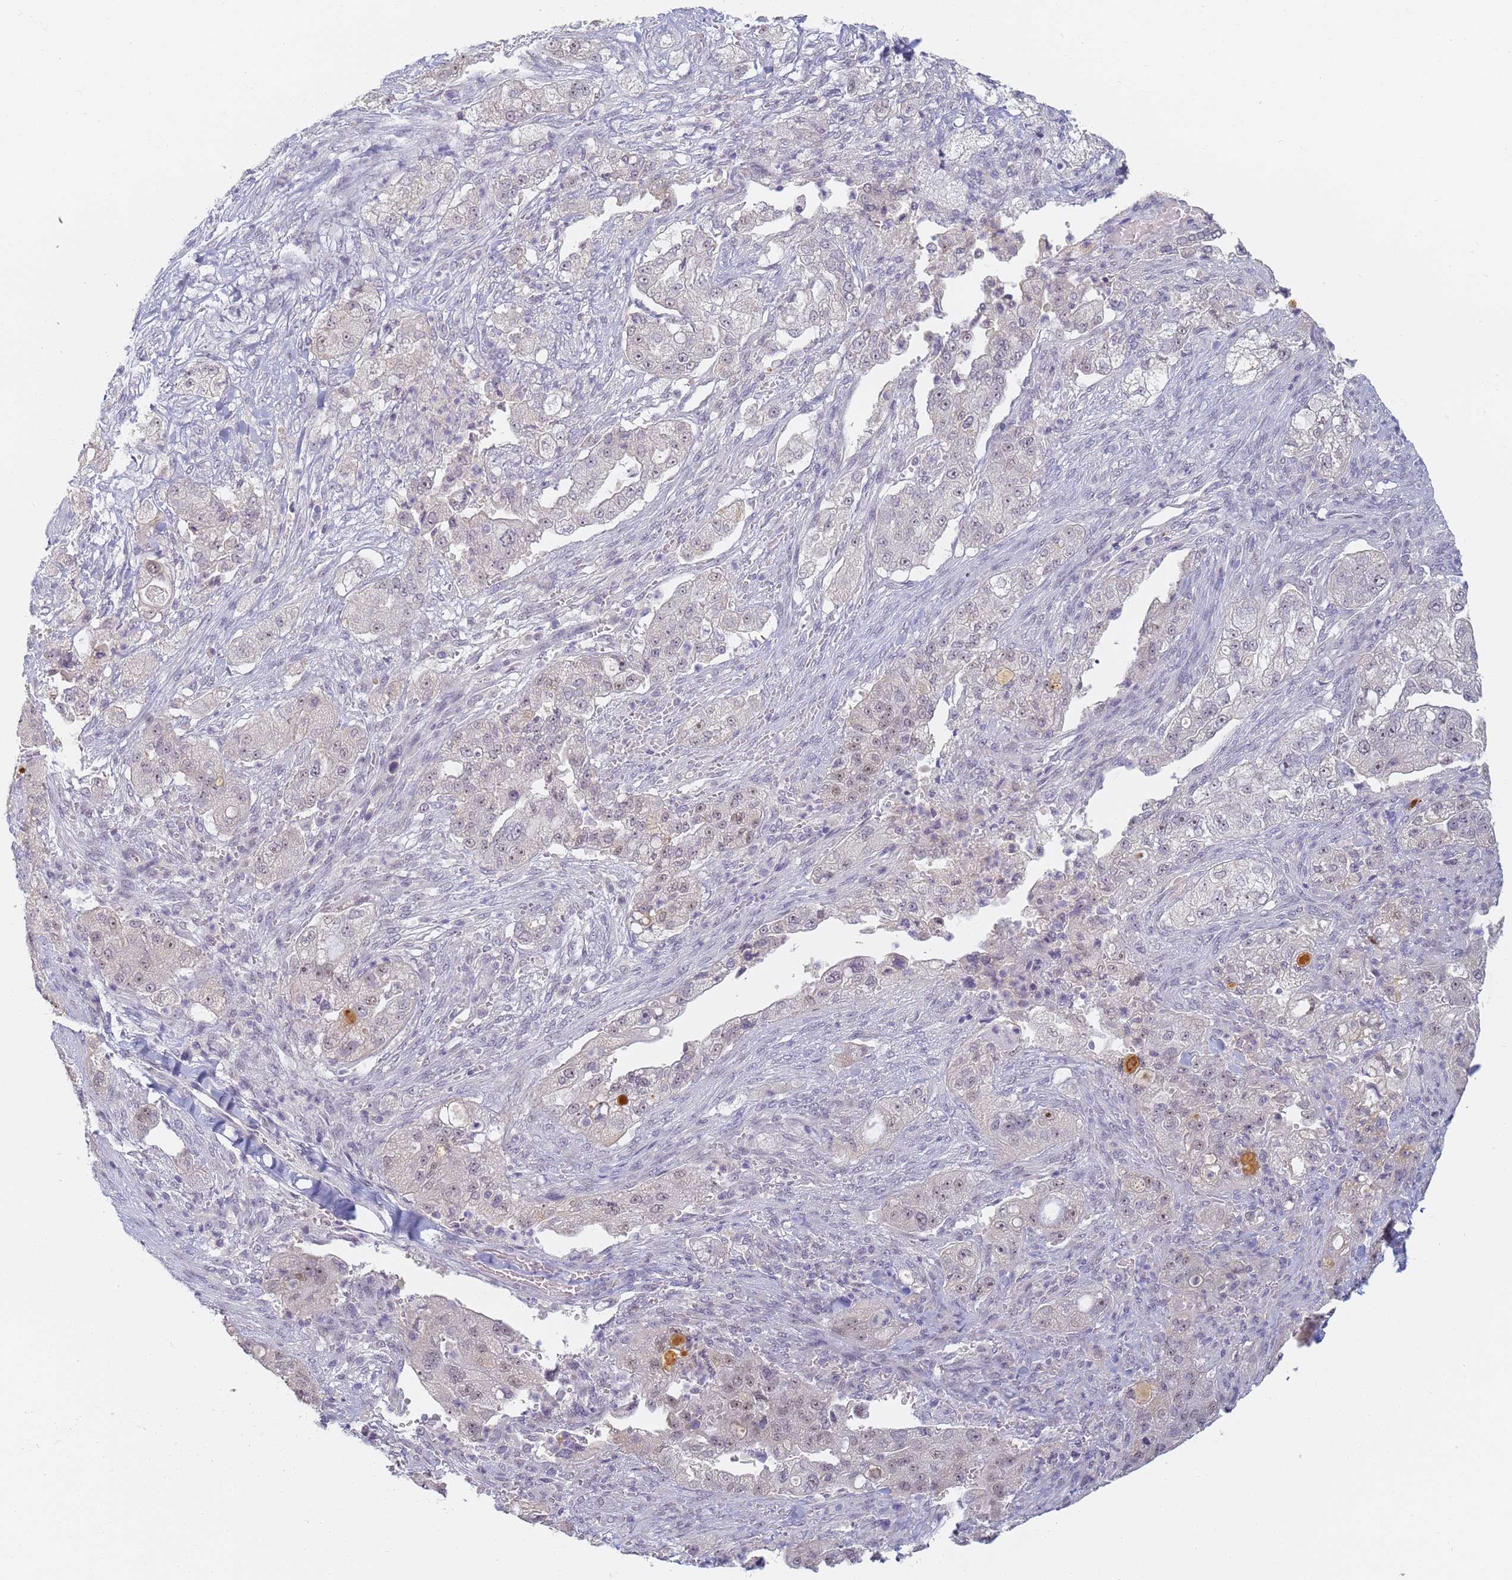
{"staining": {"intensity": "weak", "quantity": "<25%", "location": "nuclear"}, "tissue": "pancreatic cancer", "cell_type": "Tumor cells", "image_type": "cancer", "snomed": [{"axis": "morphology", "description": "Adenocarcinoma, NOS"}, {"axis": "topography", "description": "Pancreas"}], "caption": "Histopathology image shows no significant protein expression in tumor cells of pancreatic adenocarcinoma.", "gene": "SLC38A9", "patient": {"sex": "female", "age": 78}}